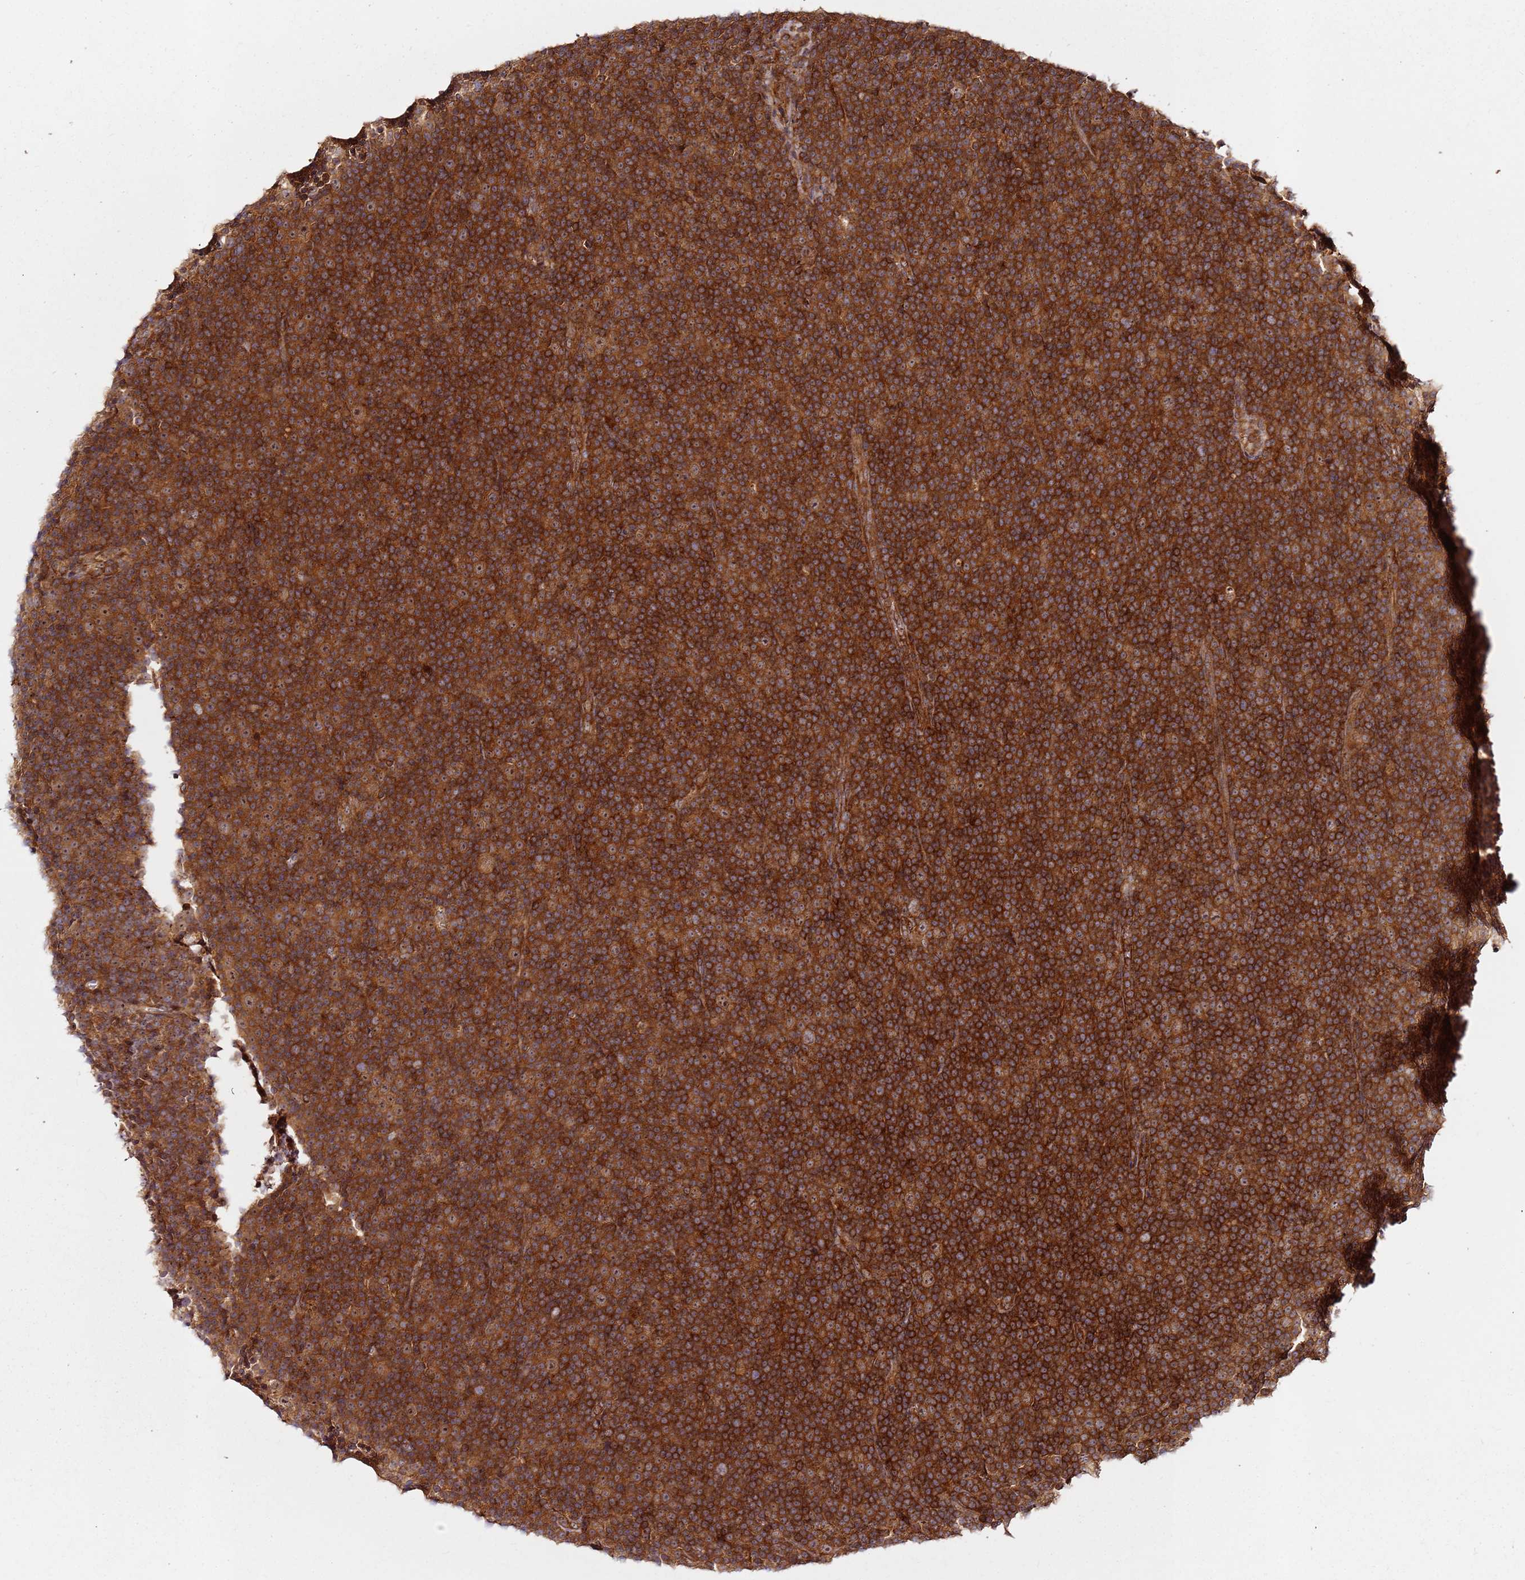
{"staining": {"intensity": "strong", "quantity": ">75%", "location": "cytoplasmic/membranous,nuclear"}, "tissue": "lymphoma", "cell_type": "Tumor cells", "image_type": "cancer", "snomed": [{"axis": "morphology", "description": "Malignant lymphoma, non-Hodgkin's type, Low grade"}, {"axis": "topography", "description": "Lymph node"}], "caption": "IHC photomicrograph of human lymphoma stained for a protein (brown), which reveals high levels of strong cytoplasmic/membranous and nuclear staining in about >75% of tumor cells.", "gene": "PRMT7", "patient": {"sex": "female", "age": 67}}